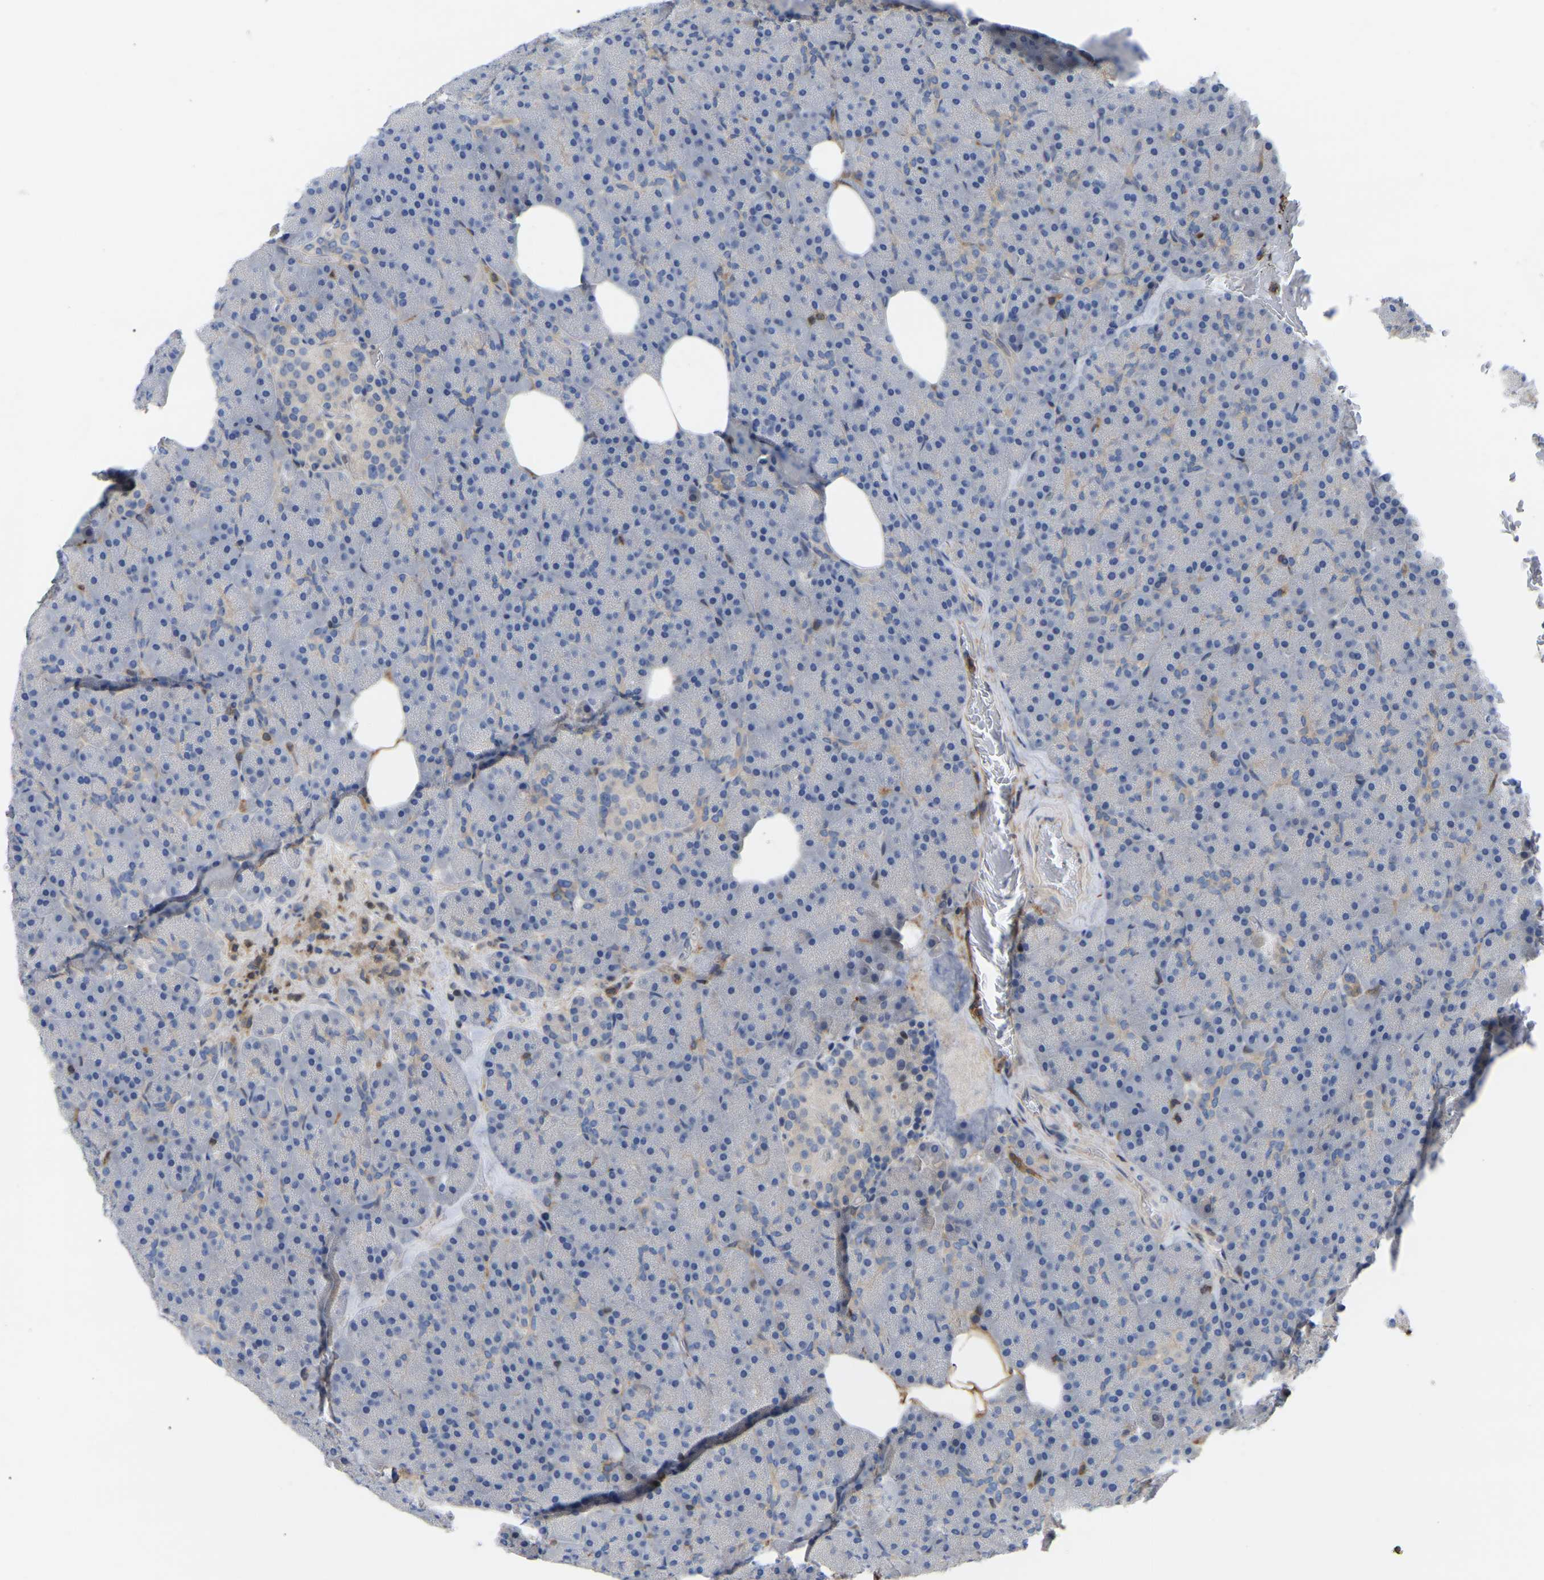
{"staining": {"intensity": "weak", "quantity": "<25%", "location": "cytoplasmic/membranous"}, "tissue": "pancreas", "cell_type": "Exocrine glandular cells", "image_type": "normal", "snomed": [{"axis": "morphology", "description": "Normal tissue, NOS"}, {"axis": "topography", "description": "Pancreas"}], "caption": "IHC image of normal pancreas stained for a protein (brown), which displays no staining in exocrine glandular cells.", "gene": "CIT", "patient": {"sex": "female", "age": 35}}